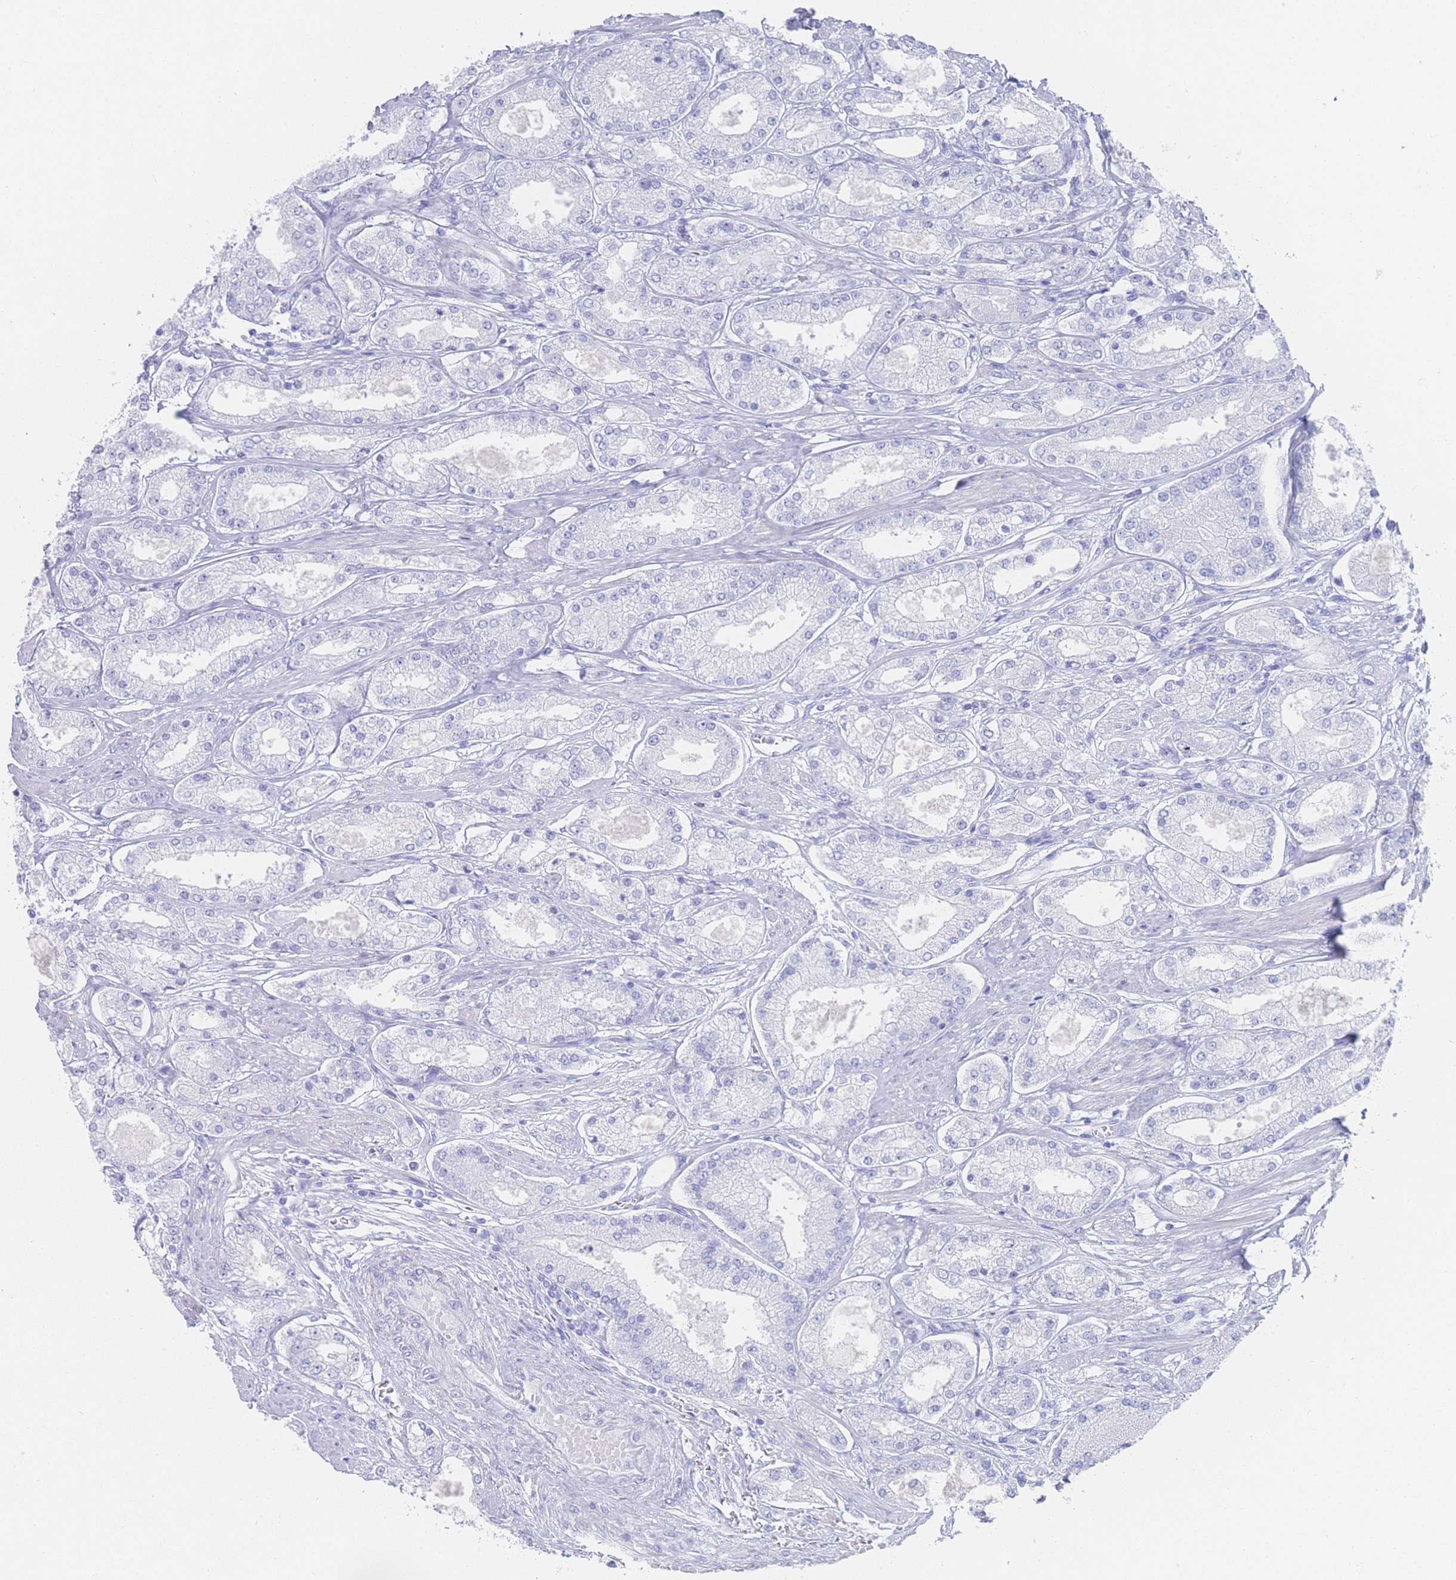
{"staining": {"intensity": "negative", "quantity": "none", "location": "none"}, "tissue": "prostate cancer", "cell_type": "Tumor cells", "image_type": "cancer", "snomed": [{"axis": "morphology", "description": "Adenocarcinoma, High grade"}, {"axis": "topography", "description": "Prostate"}], "caption": "Tumor cells are negative for protein expression in human prostate cancer. (IHC, brightfield microscopy, high magnification).", "gene": "LRRC37A", "patient": {"sex": "male", "age": 69}}